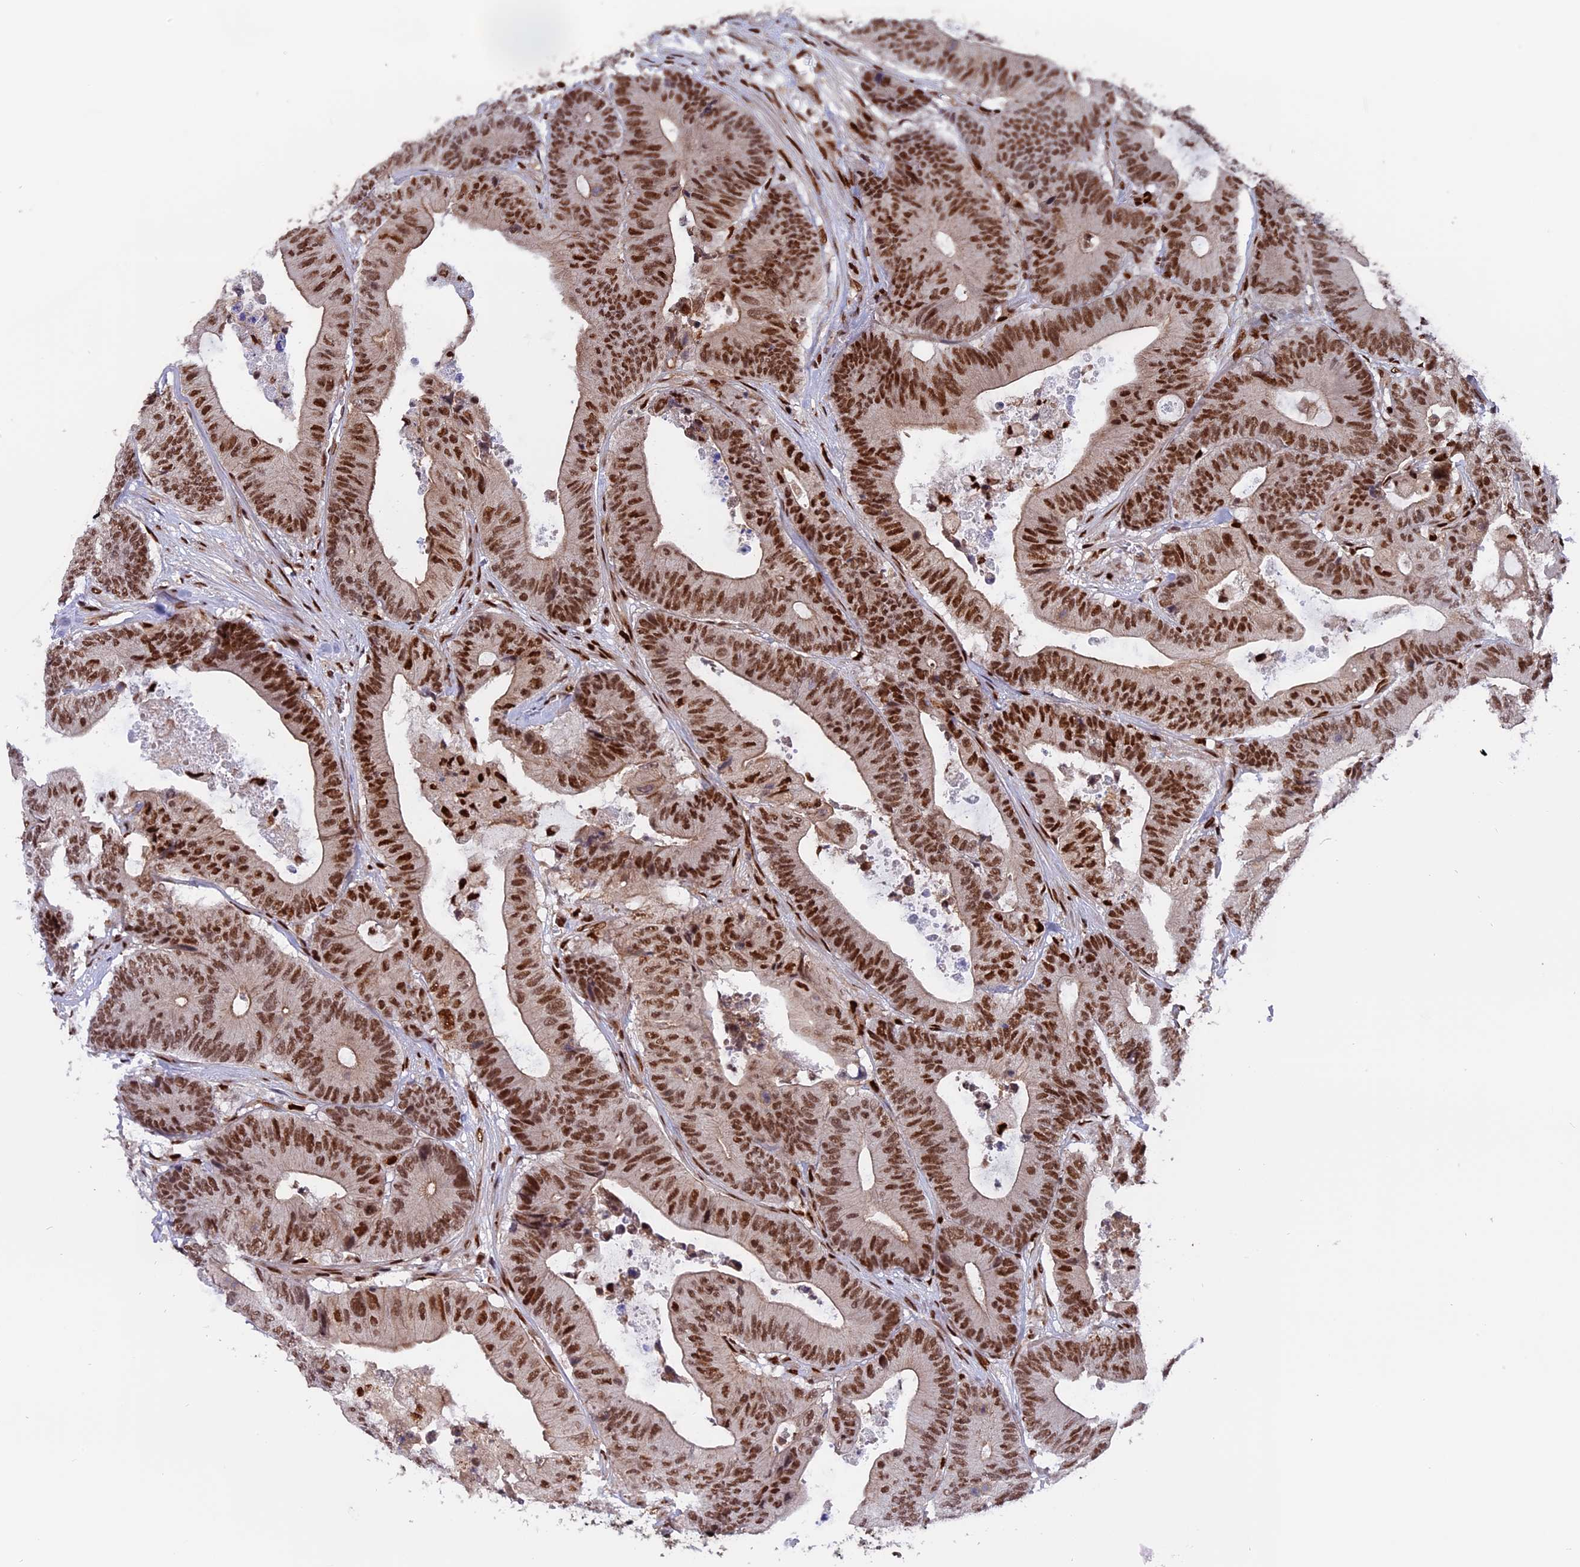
{"staining": {"intensity": "moderate", "quantity": ">75%", "location": "nuclear"}, "tissue": "colorectal cancer", "cell_type": "Tumor cells", "image_type": "cancer", "snomed": [{"axis": "morphology", "description": "Adenocarcinoma, NOS"}, {"axis": "topography", "description": "Colon"}], "caption": "Immunohistochemistry image of colorectal adenocarcinoma stained for a protein (brown), which reveals medium levels of moderate nuclear positivity in approximately >75% of tumor cells.", "gene": "RAMAC", "patient": {"sex": "female", "age": 84}}